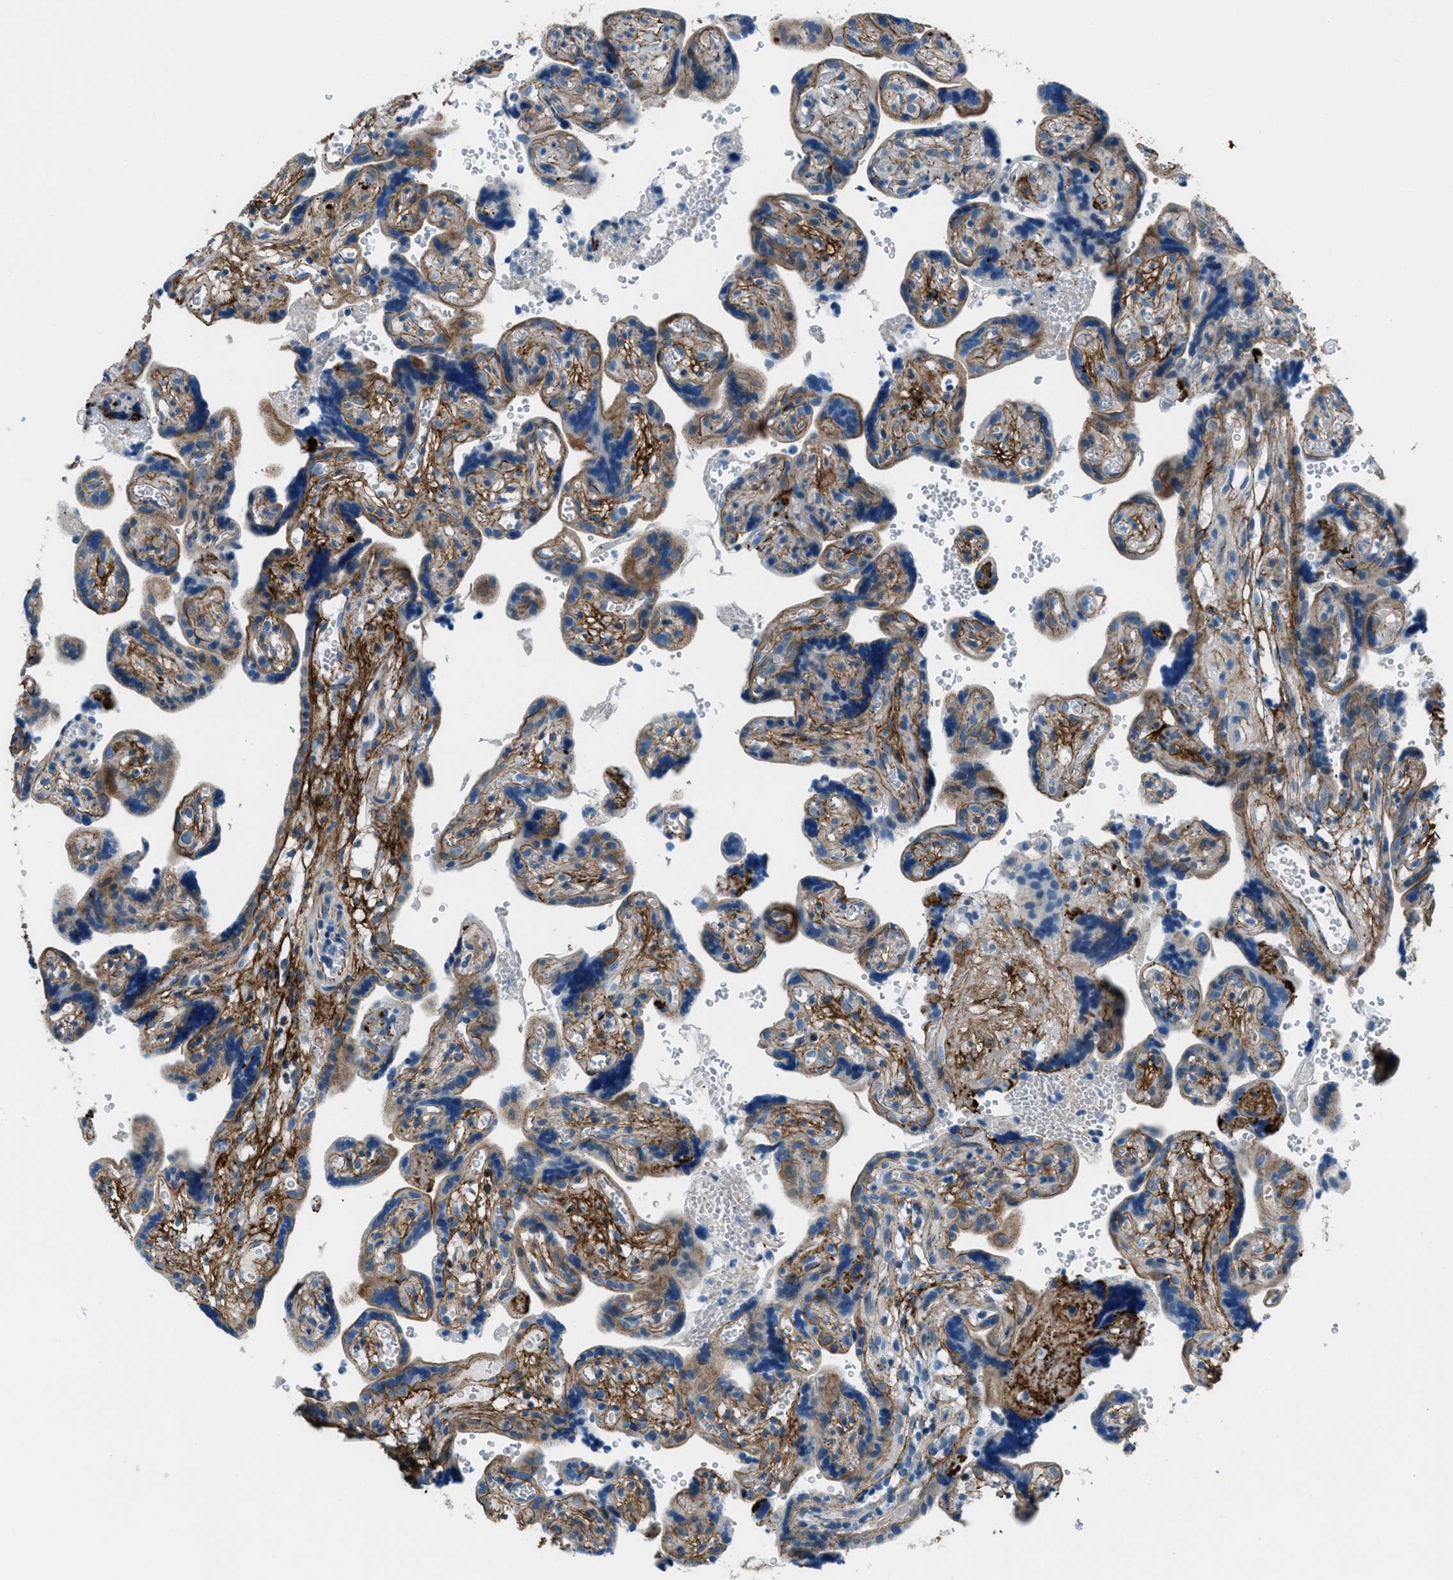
{"staining": {"intensity": "strong", "quantity": "25%-75%", "location": "cytoplasmic/membranous"}, "tissue": "placenta", "cell_type": "Trophoblastic cells", "image_type": "normal", "snomed": [{"axis": "morphology", "description": "Normal tissue, NOS"}, {"axis": "topography", "description": "Placenta"}], "caption": "This image demonstrates immunohistochemistry (IHC) staining of benign human placenta, with high strong cytoplasmic/membranous staining in approximately 25%-75% of trophoblastic cells.", "gene": "FBN1", "patient": {"sex": "female", "age": 30}}